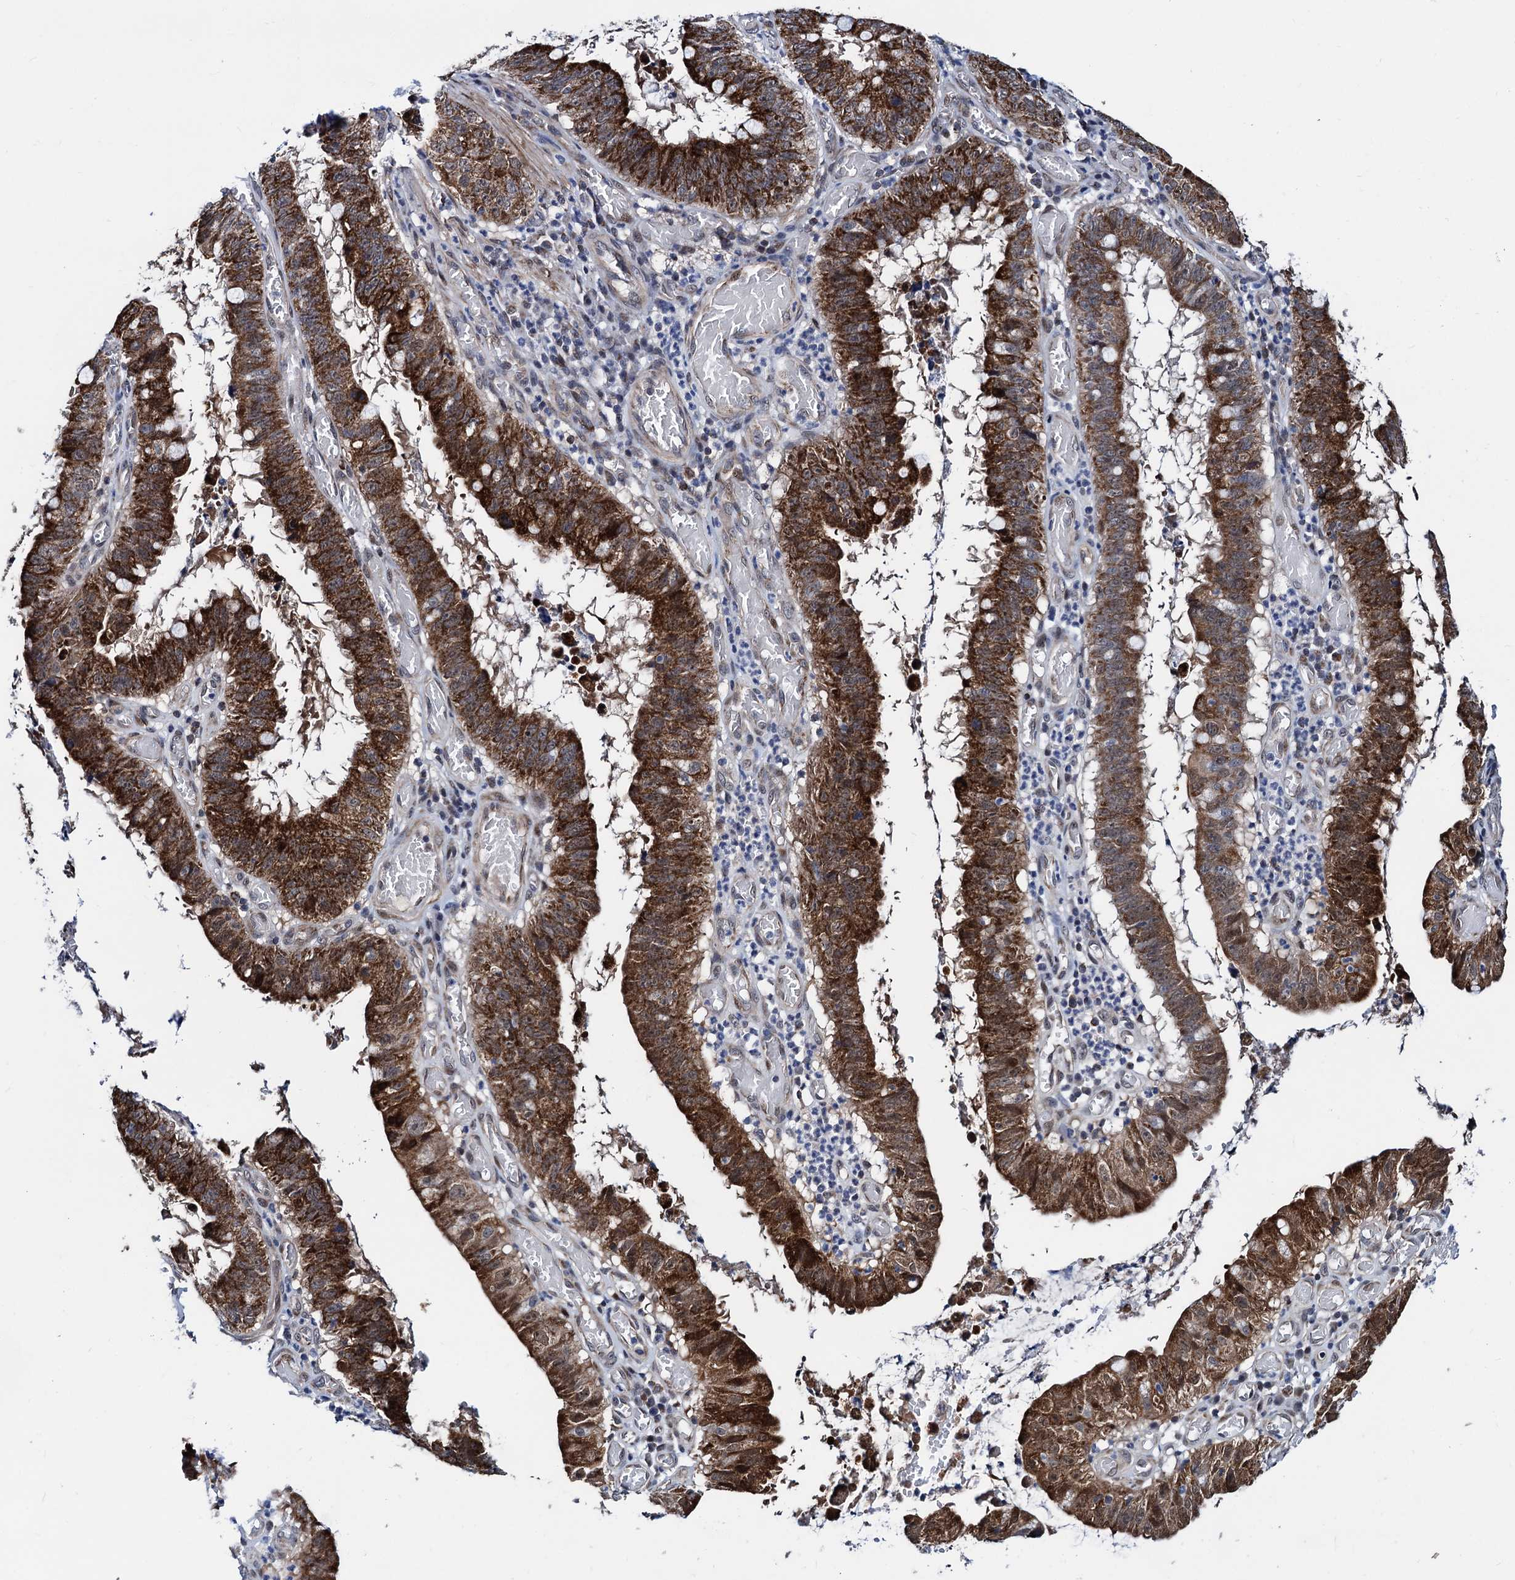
{"staining": {"intensity": "strong", "quantity": ">75%", "location": "cytoplasmic/membranous,nuclear"}, "tissue": "stomach cancer", "cell_type": "Tumor cells", "image_type": "cancer", "snomed": [{"axis": "morphology", "description": "Adenocarcinoma, NOS"}, {"axis": "topography", "description": "Stomach"}], "caption": "DAB (3,3'-diaminobenzidine) immunohistochemical staining of human stomach cancer (adenocarcinoma) shows strong cytoplasmic/membranous and nuclear protein expression in about >75% of tumor cells. The protein is stained brown, and the nuclei are stained in blue (DAB IHC with brightfield microscopy, high magnification).", "gene": "COA4", "patient": {"sex": "male", "age": 59}}